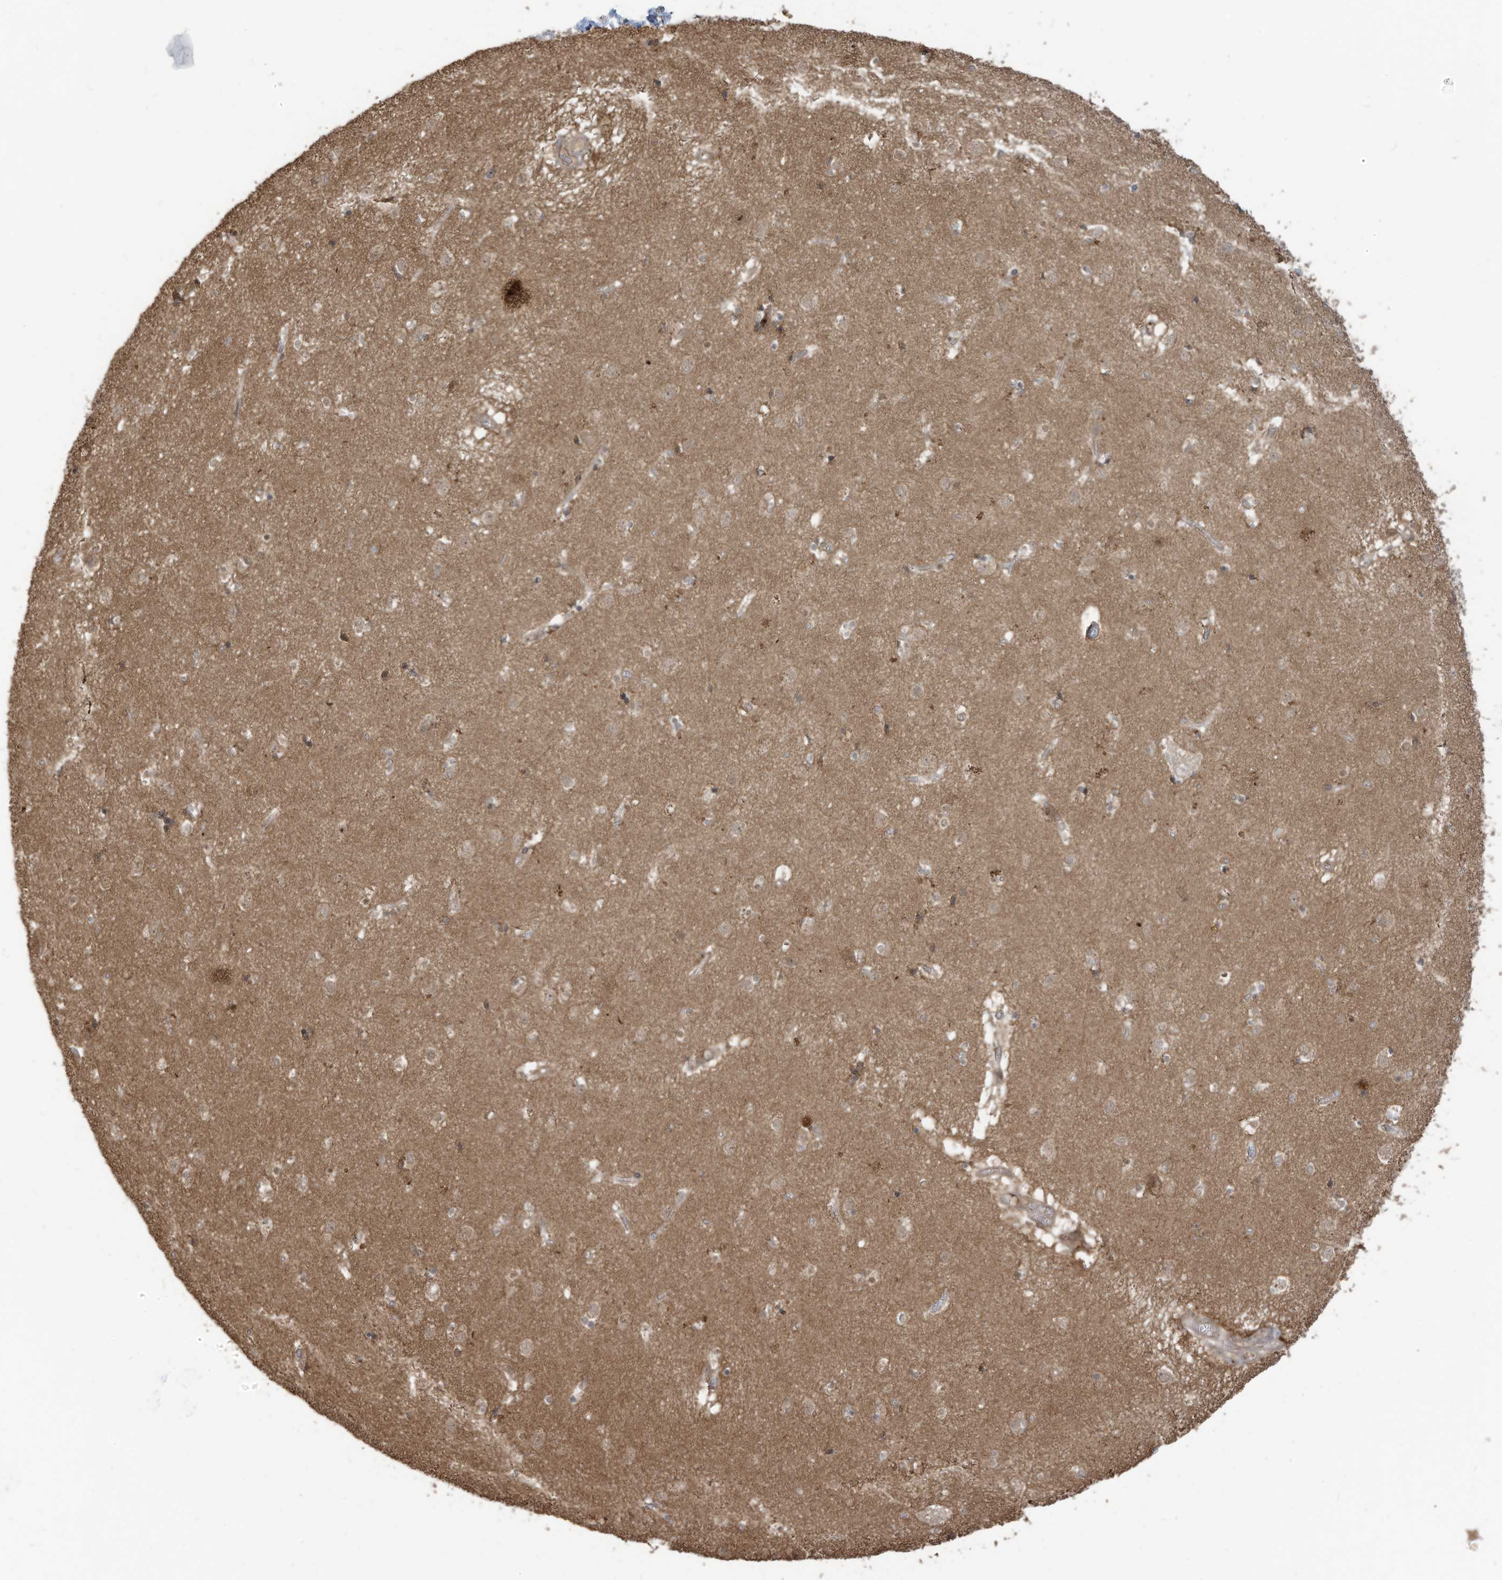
{"staining": {"intensity": "weak", "quantity": "<25%", "location": "cytoplasmic/membranous"}, "tissue": "caudate", "cell_type": "Glial cells", "image_type": "normal", "snomed": [{"axis": "morphology", "description": "Normal tissue, NOS"}, {"axis": "topography", "description": "Lateral ventricle wall"}], "caption": "Glial cells show no significant staining in normal caudate. (Brightfield microscopy of DAB immunohistochemistry at high magnification).", "gene": "CARF", "patient": {"sex": "male", "age": 70}}